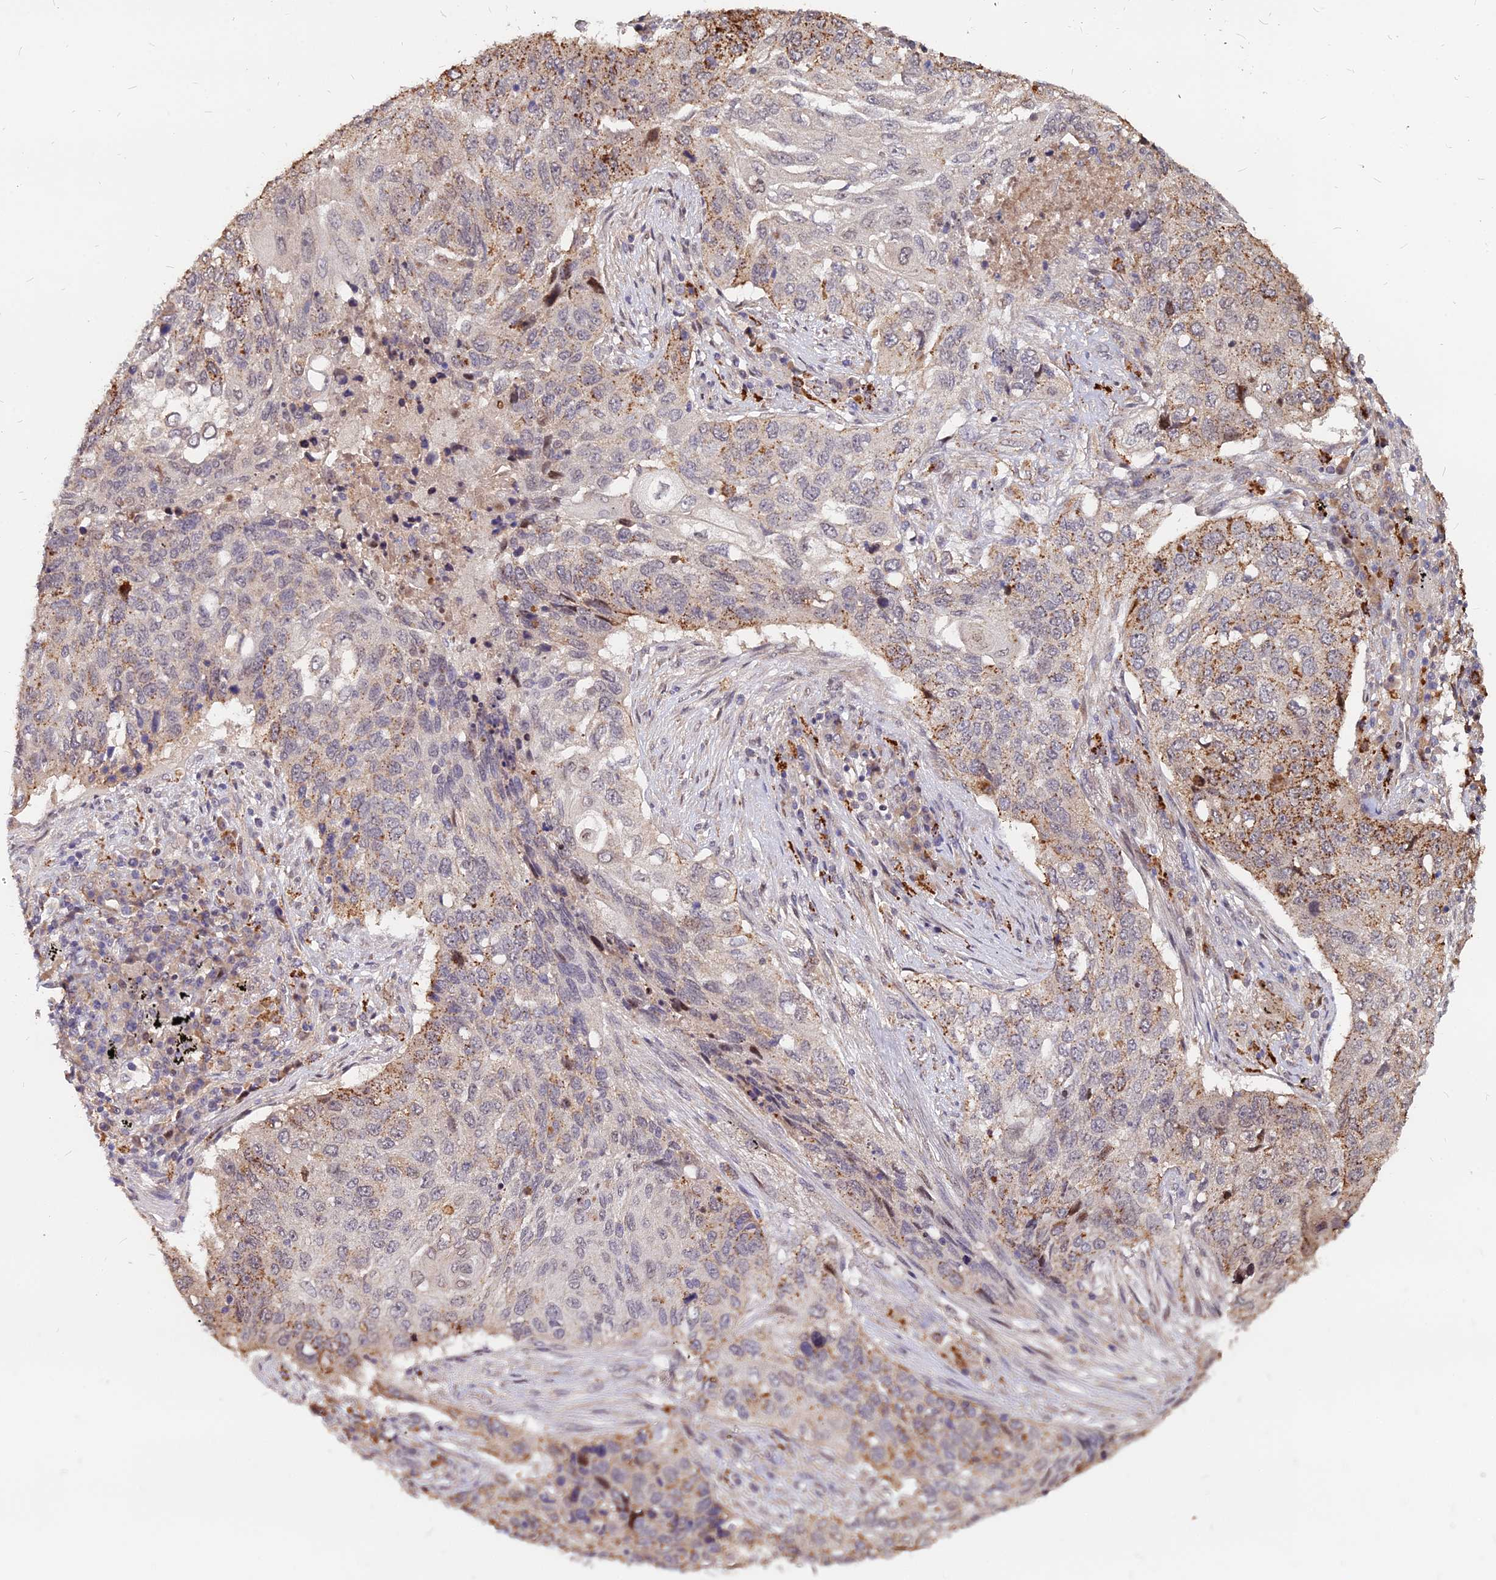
{"staining": {"intensity": "moderate", "quantity": ">75%", "location": "cytoplasmic/membranous"}, "tissue": "lung cancer", "cell_type": "Tumor cells", "image_type": "cancer", "snomed": [{"axis": "morphology", "description": "Squamous cell carcinoma, NOS"}, {"axis": "topography", "description": "Lung"}], "caption": "The immunohistochemical stain highlights moderate cytoplasmic/membranous expression in tumor cells of lung cancer (squamous cell carcinoma) tissue.", "gene": "C11orf68", "patient": {"sex": "female", "age": 63}}